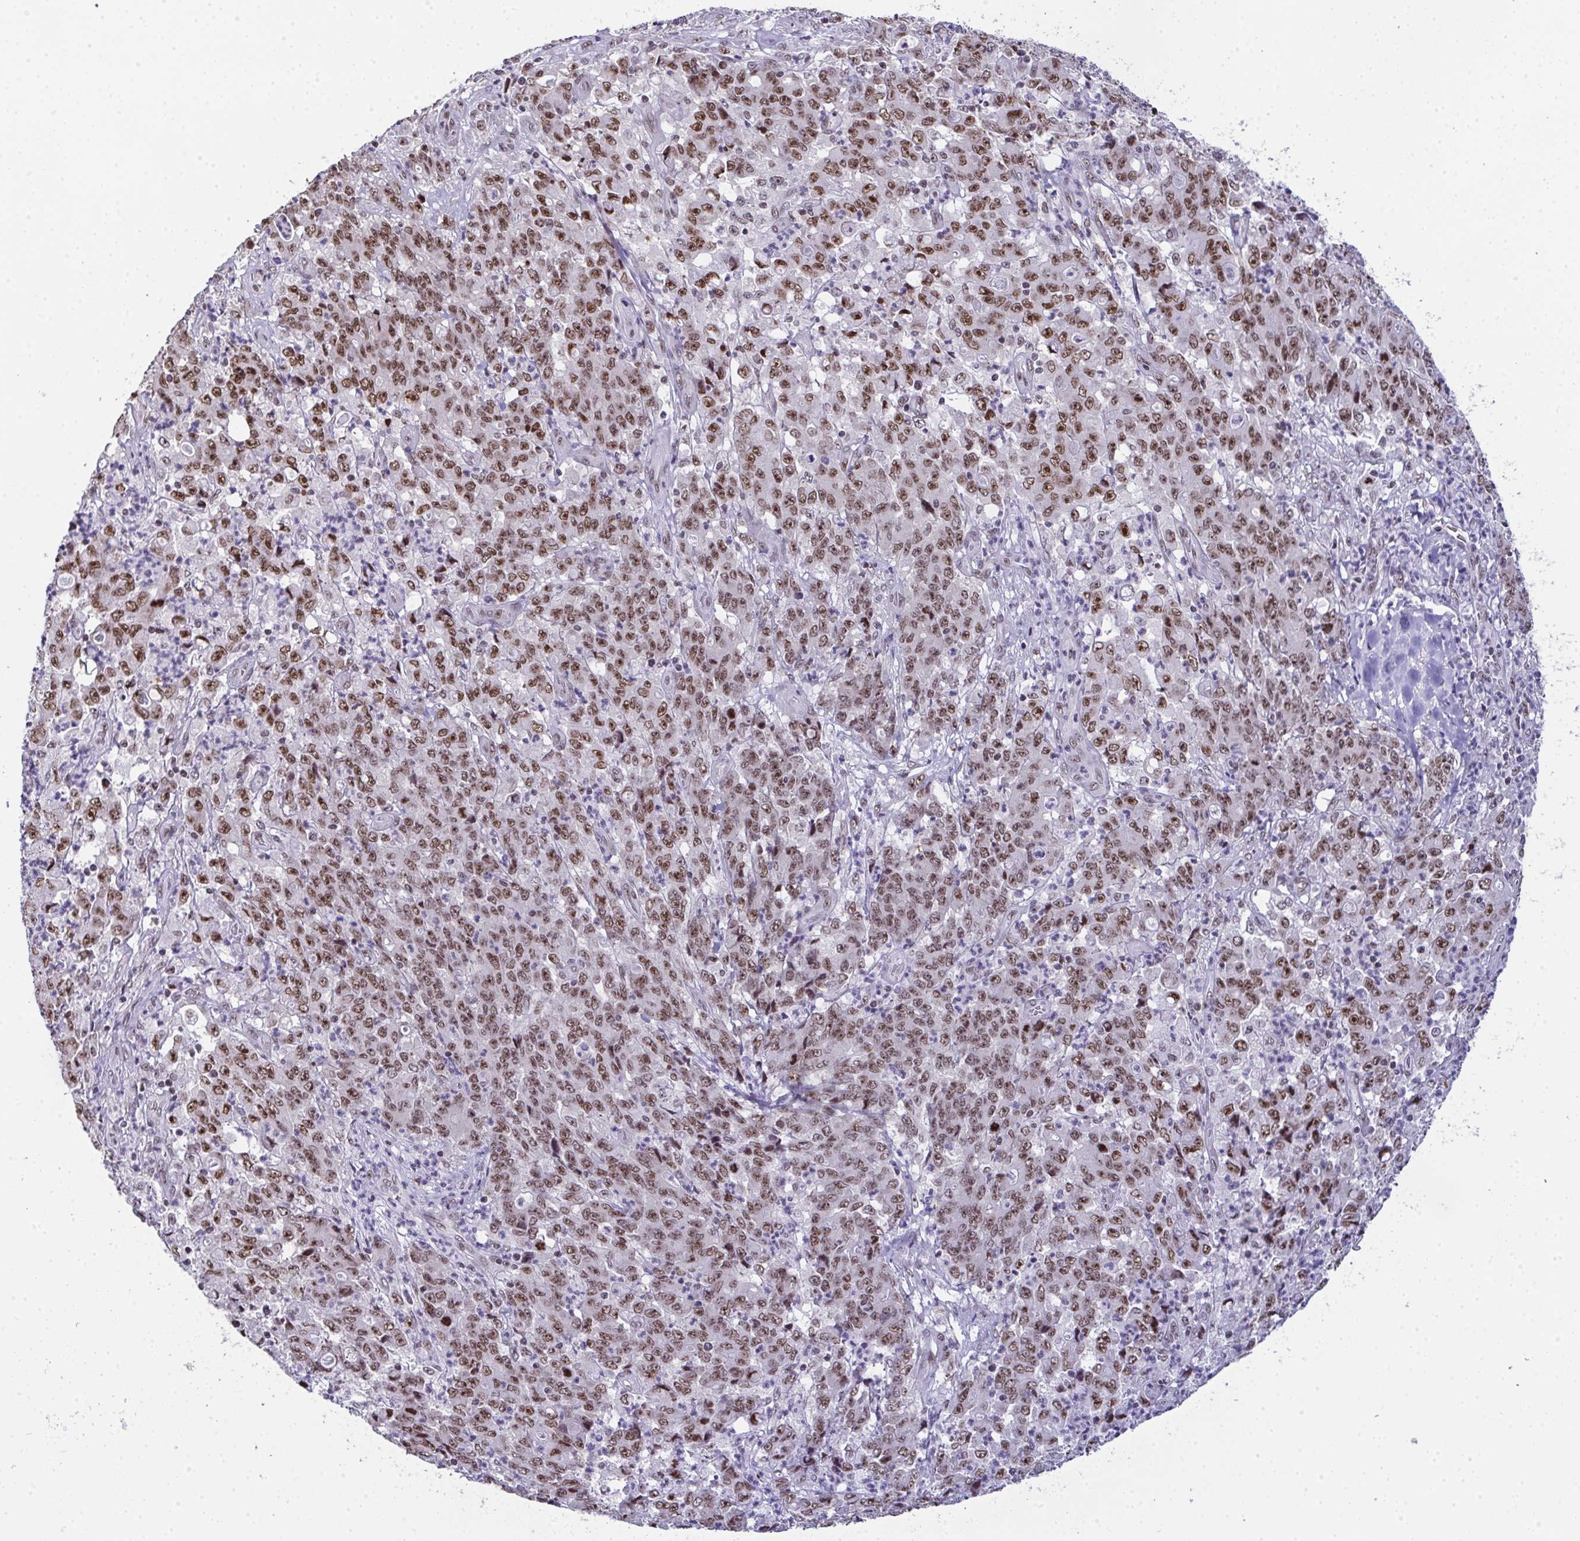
{"staining": {"intensity": "moderate", "quantity": ">75%", "location": "nuclear"}, "tissue": "stomach cancer", "cell_type": "Tumor cells", "image_type": "cancer", "snomed": [{"axis": "morphology", "description": "Adenocarcinoma, NOS"}, {"axis": "topography", "description": "Stomach, lower"}], "caption": "Immunohistochemistry histopathology image of neoplastic tissue: human stomach cancer (adenocarcinoma) stained using IHC reveals medium levels of moderate protein expression localized specifically in the nuclear of tumor cells, appearing as a nuclear brown color.", "gene": "ZNF800", "patient": {"sex": "female", "age": 71}}